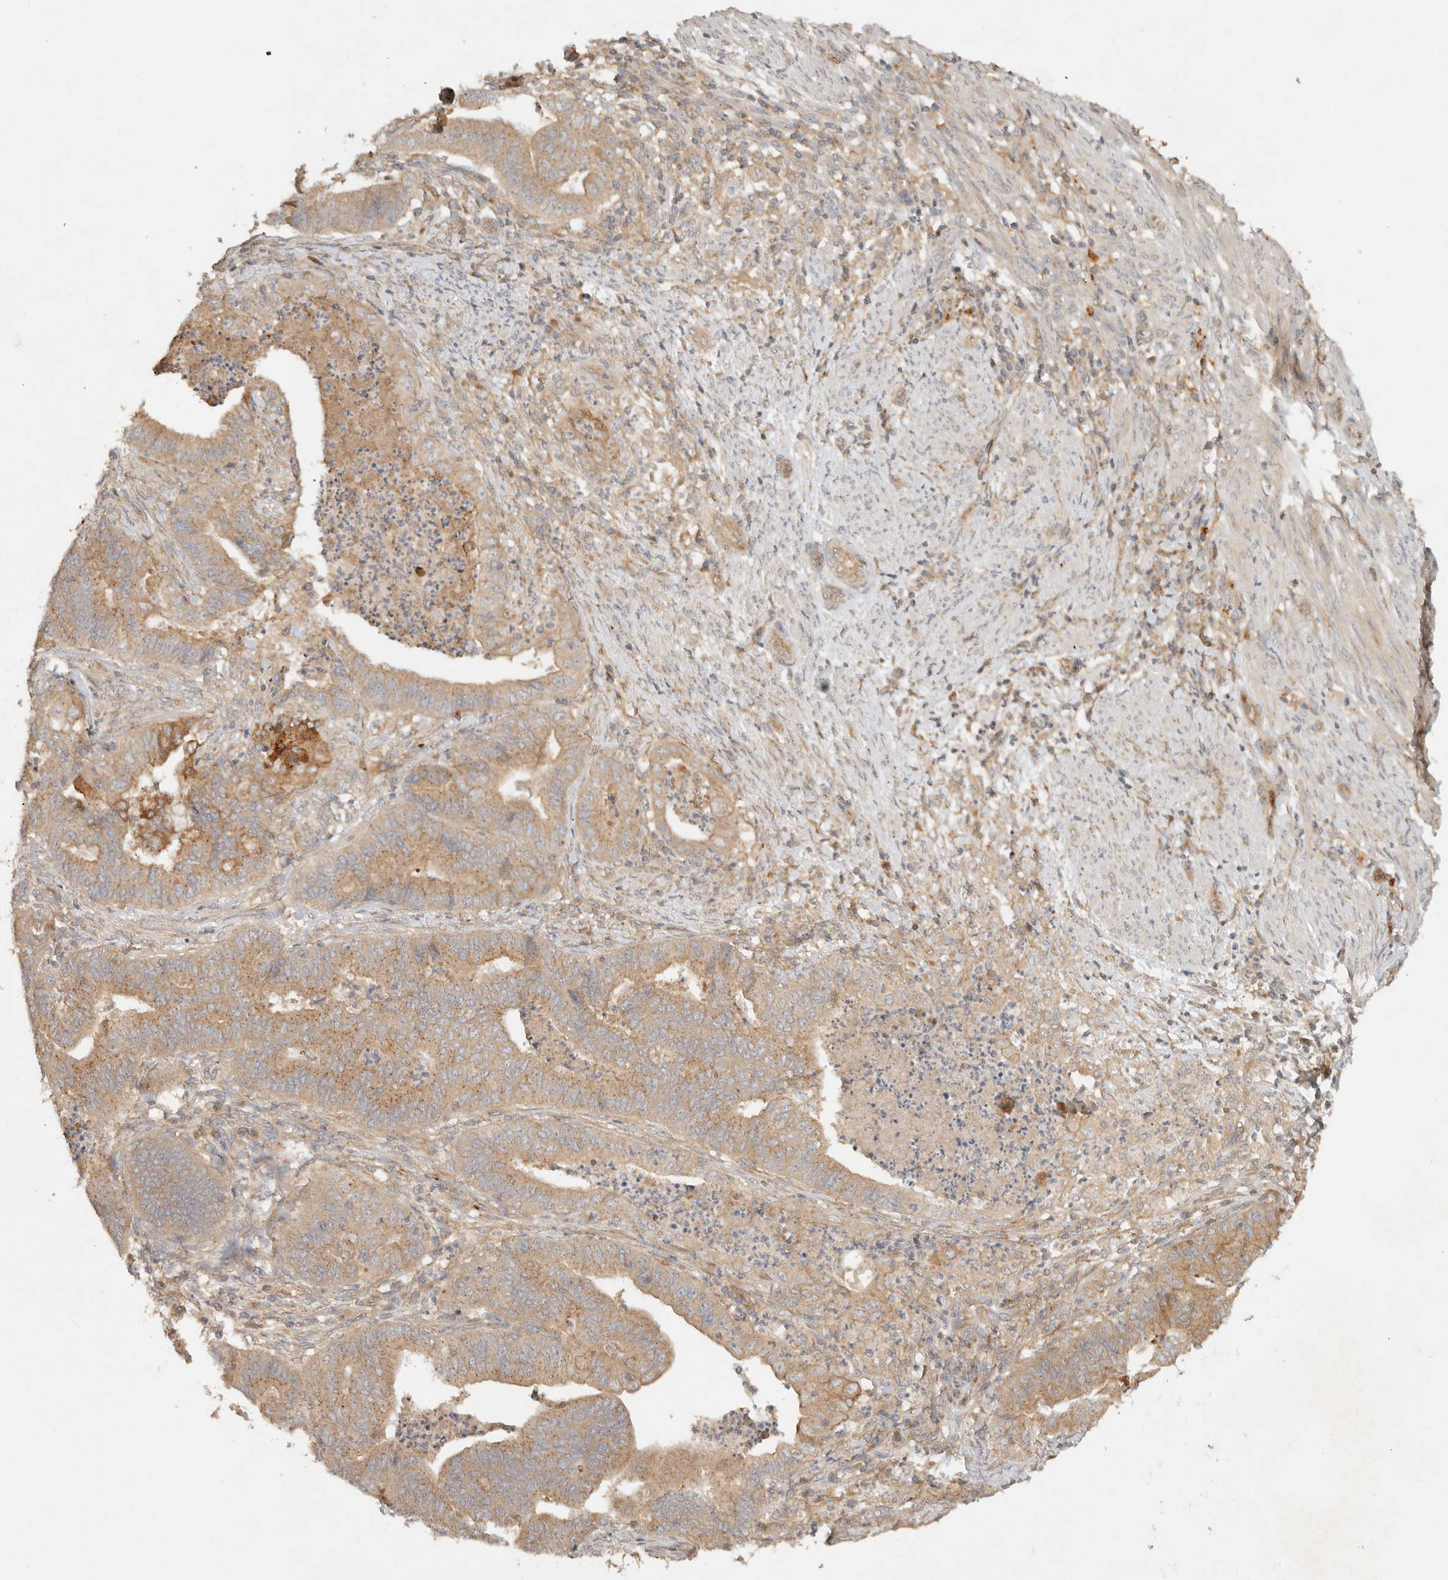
{"staining": {"intensity": "moderate", "quantity": ">75%", "location": "cytoplasmic/membranous"}, "tissue": "endometrial cancer", "cell_type": "Tumor cells", "image_type": "cancer", "snomed": [{"axis": "morphology", "description": "Polyp, NOS"}, {"axis": "morphology", "description": "Adenocarcinoma, NOS"}, {"axis": "morphology", "description": "Adenoma, NOS"}, {"axis": "topography", "description": "Endometrium"}], "caption": "Endometrial cancer (adenoma) stained with IHC reveals moderate cytoplasmic/membranous staining in about >75% of tumor cells. The protein of interest is stained brown, and the nuclei are stained in blue (DAB (3,3'-diaminobenzidine) IHC with brightfield microscopy, high magnification).", "gene": "HECTD3", "patient": {"sex": "female", "age": 79}}